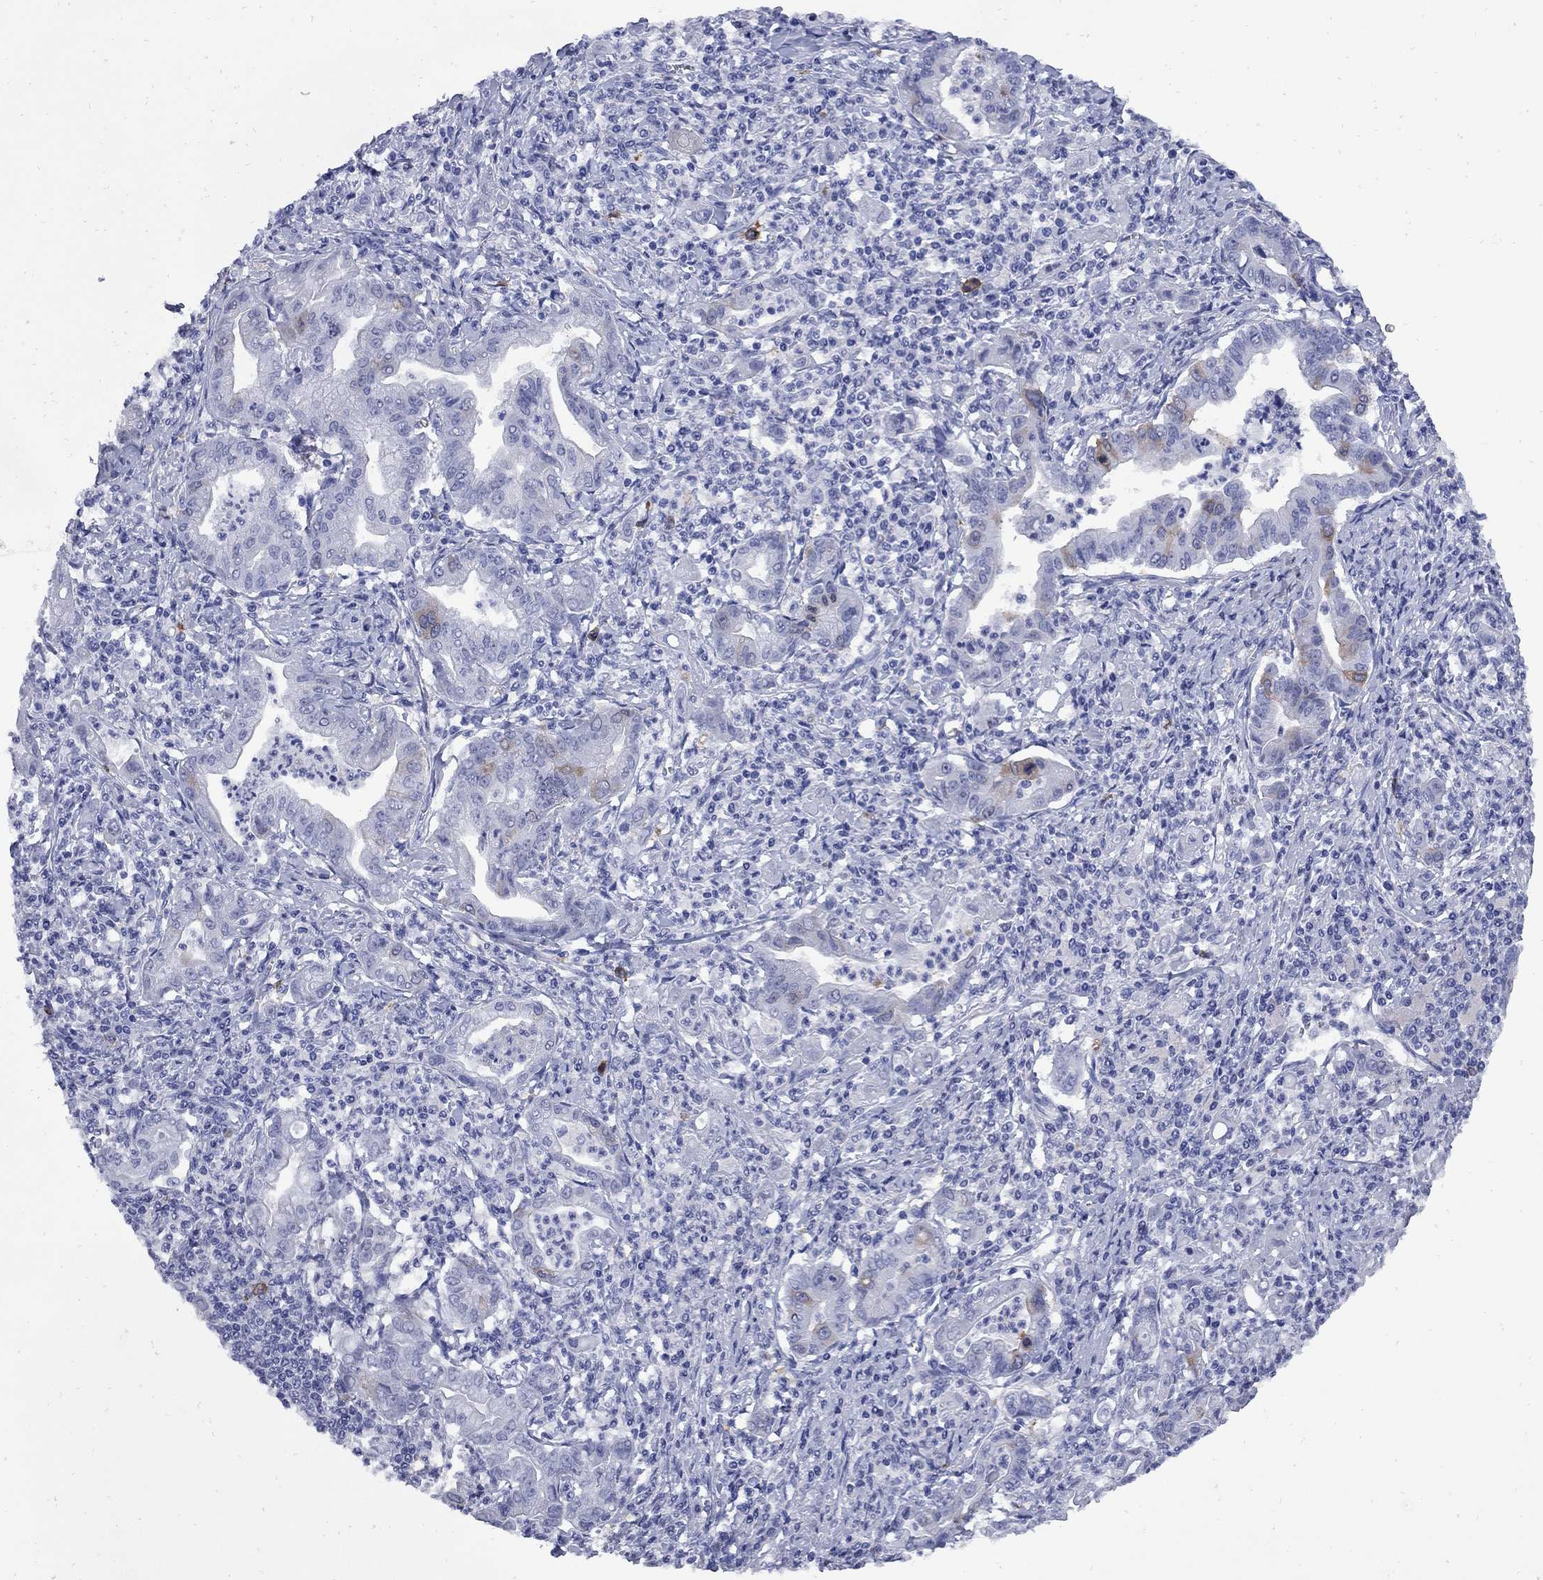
{"staining": {"intensity": "moderate", "quantity": "<25%", "location": "cytoplasmic/membranous"}, "tissue": "stomach cancer", "cell_type": "Tumor cells", "image_type": "cancer", "snomed": [{"axis": "morphology", "description": "Adenocarcinoma, NOS"}, {"axis": "topography", "description": "Stomach, upper"}], "caption": "This micrograph exhibits immunohistochemistry staining of stomach adenocarcinoma, with low moderate cytoplasmic/membranous positivity in approximately <25% of tumor cells.", "gene": "TACC3", "patient": {"sex": "female", "age": 79}}